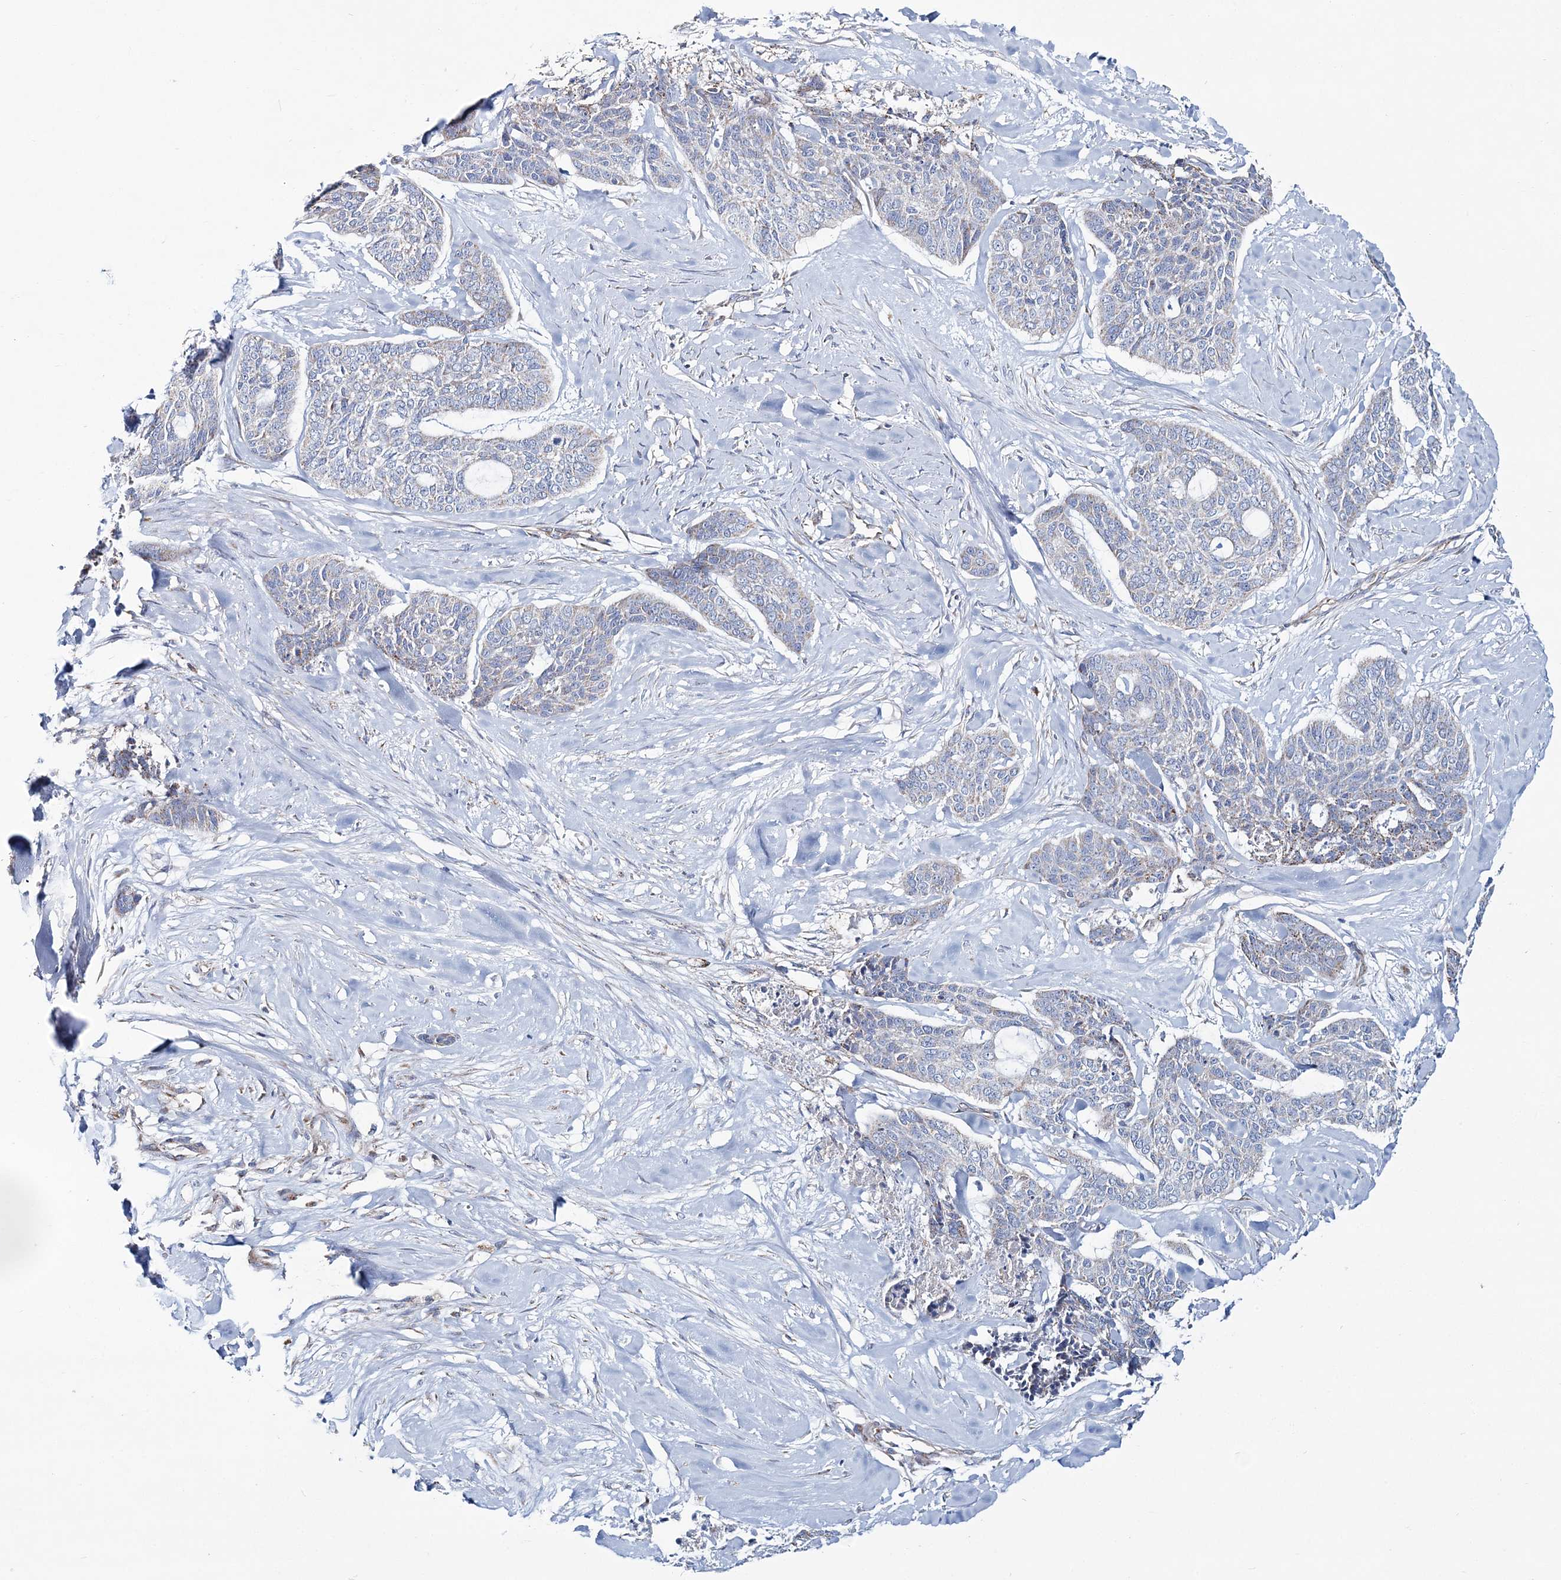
{"staining": {"intensity": "weak", "quantity": "<25%", "location": "cytoplasmic/membranous"}, "tissue": "skin cancer", "cell_type": "Tumor cells", "image_type": "cancer", "snomed": [{"axis": "morphology", "description": "Basal cell carcinoma"}, {"axis": "topography", "description": "Skin"}], "caption": "A high-resolution micrograph shows immunohistochemistry staining of skin cancer, which reveals no significant staining in tumor cells.", "gene": "ARHGAP6", "patient": {"sex": "female", "age": 64}}